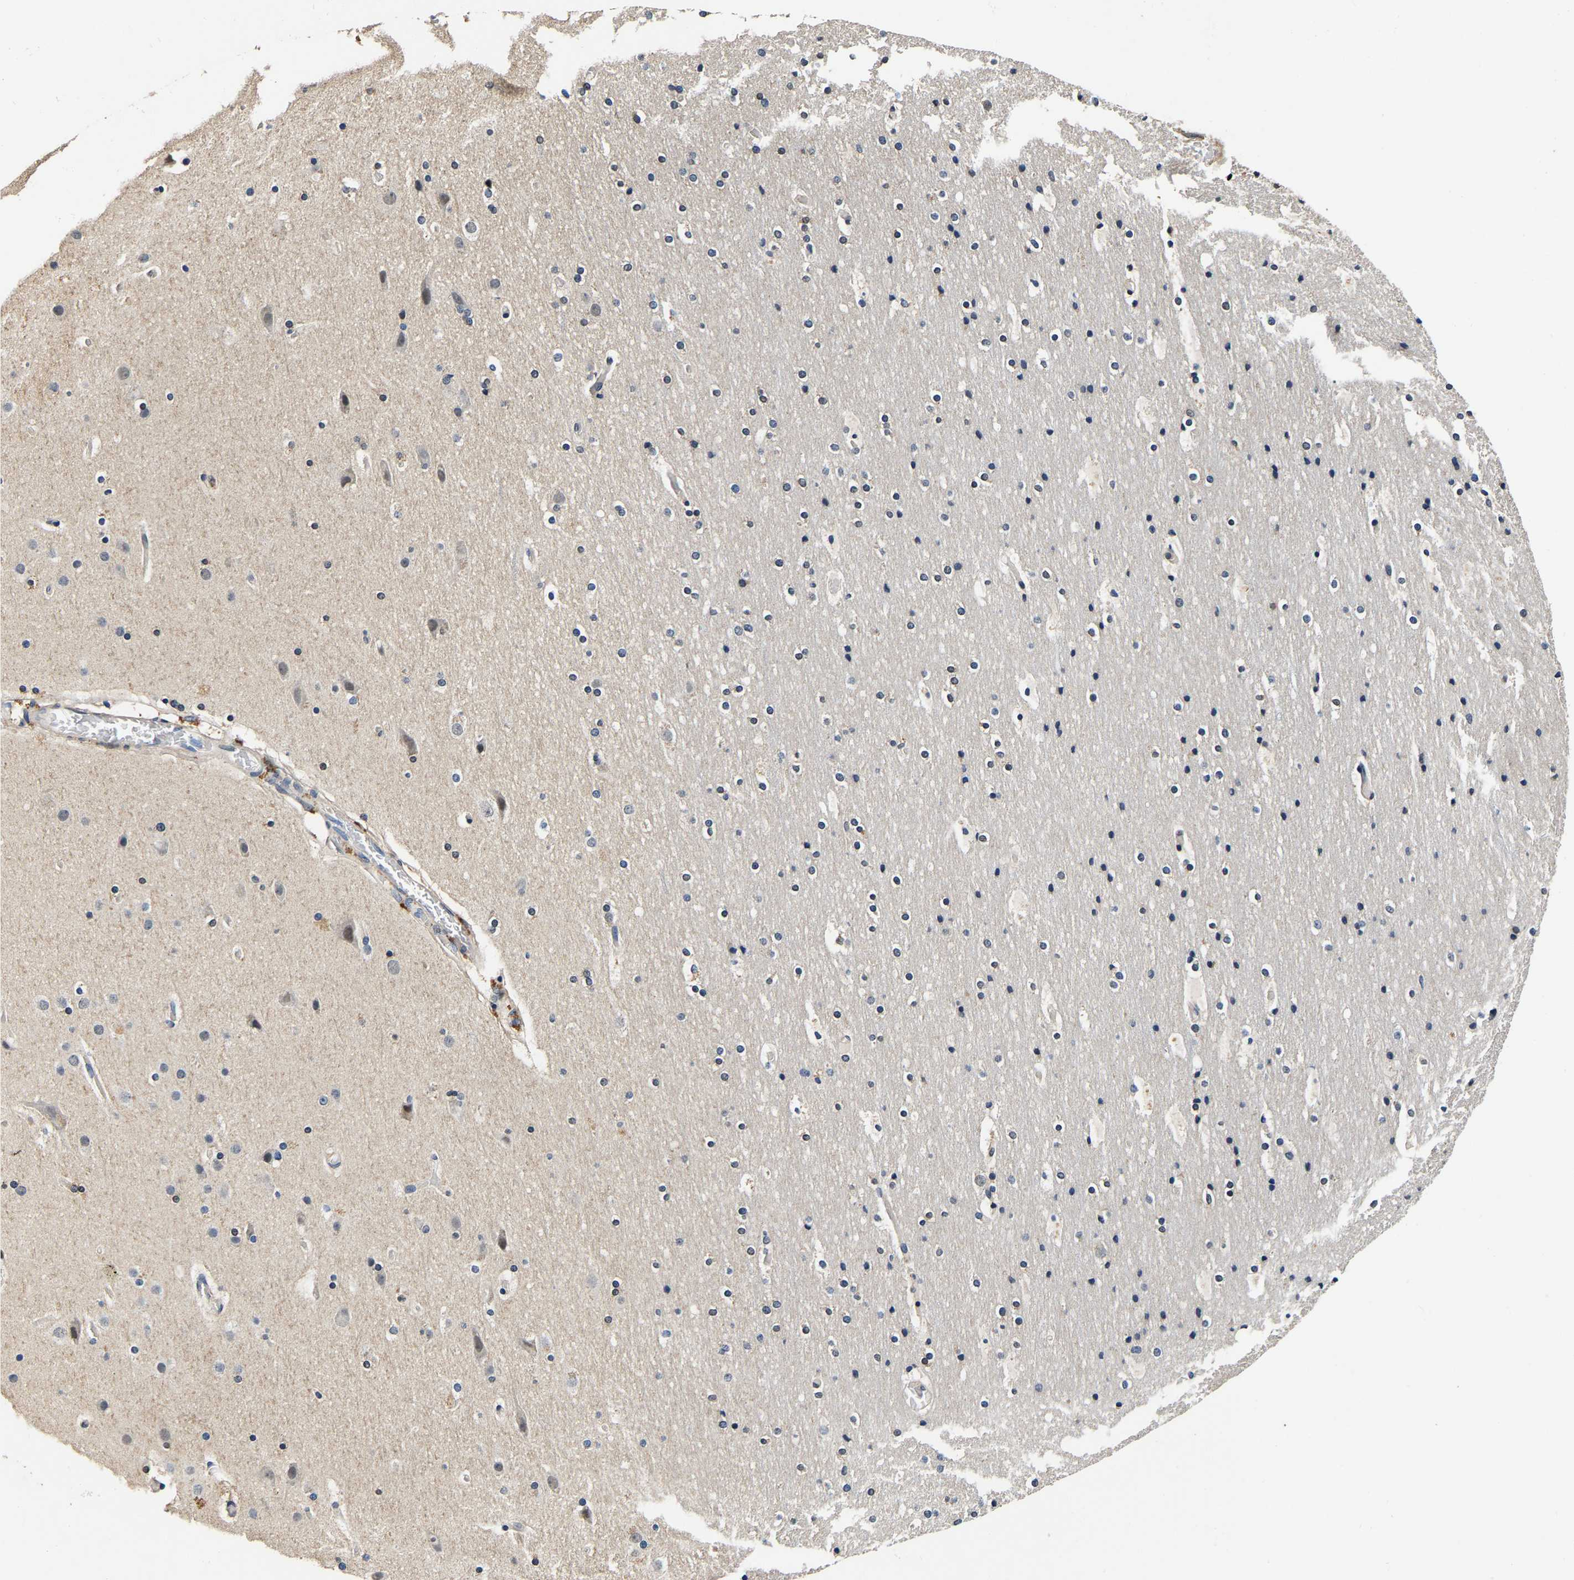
{"staining": {"intensity": "negative", "quantity": "none", "location": "none"}, "tissue": "cerebral cortex", "cell_type": "Endothelial cells", "image_type": "normal", "snomed": [{"axis": "morphology", "description": "Normal tissue, NOS"}, {"axis": "topography", "description": "Cerebral cortex"}], "caption": "The immunohistochemistry photomicrograph has no significant positivity in endothelial cells of cerebral cortex.", "gene": "RUVBL1", "patient": {"sex": "male", "age": 57}}